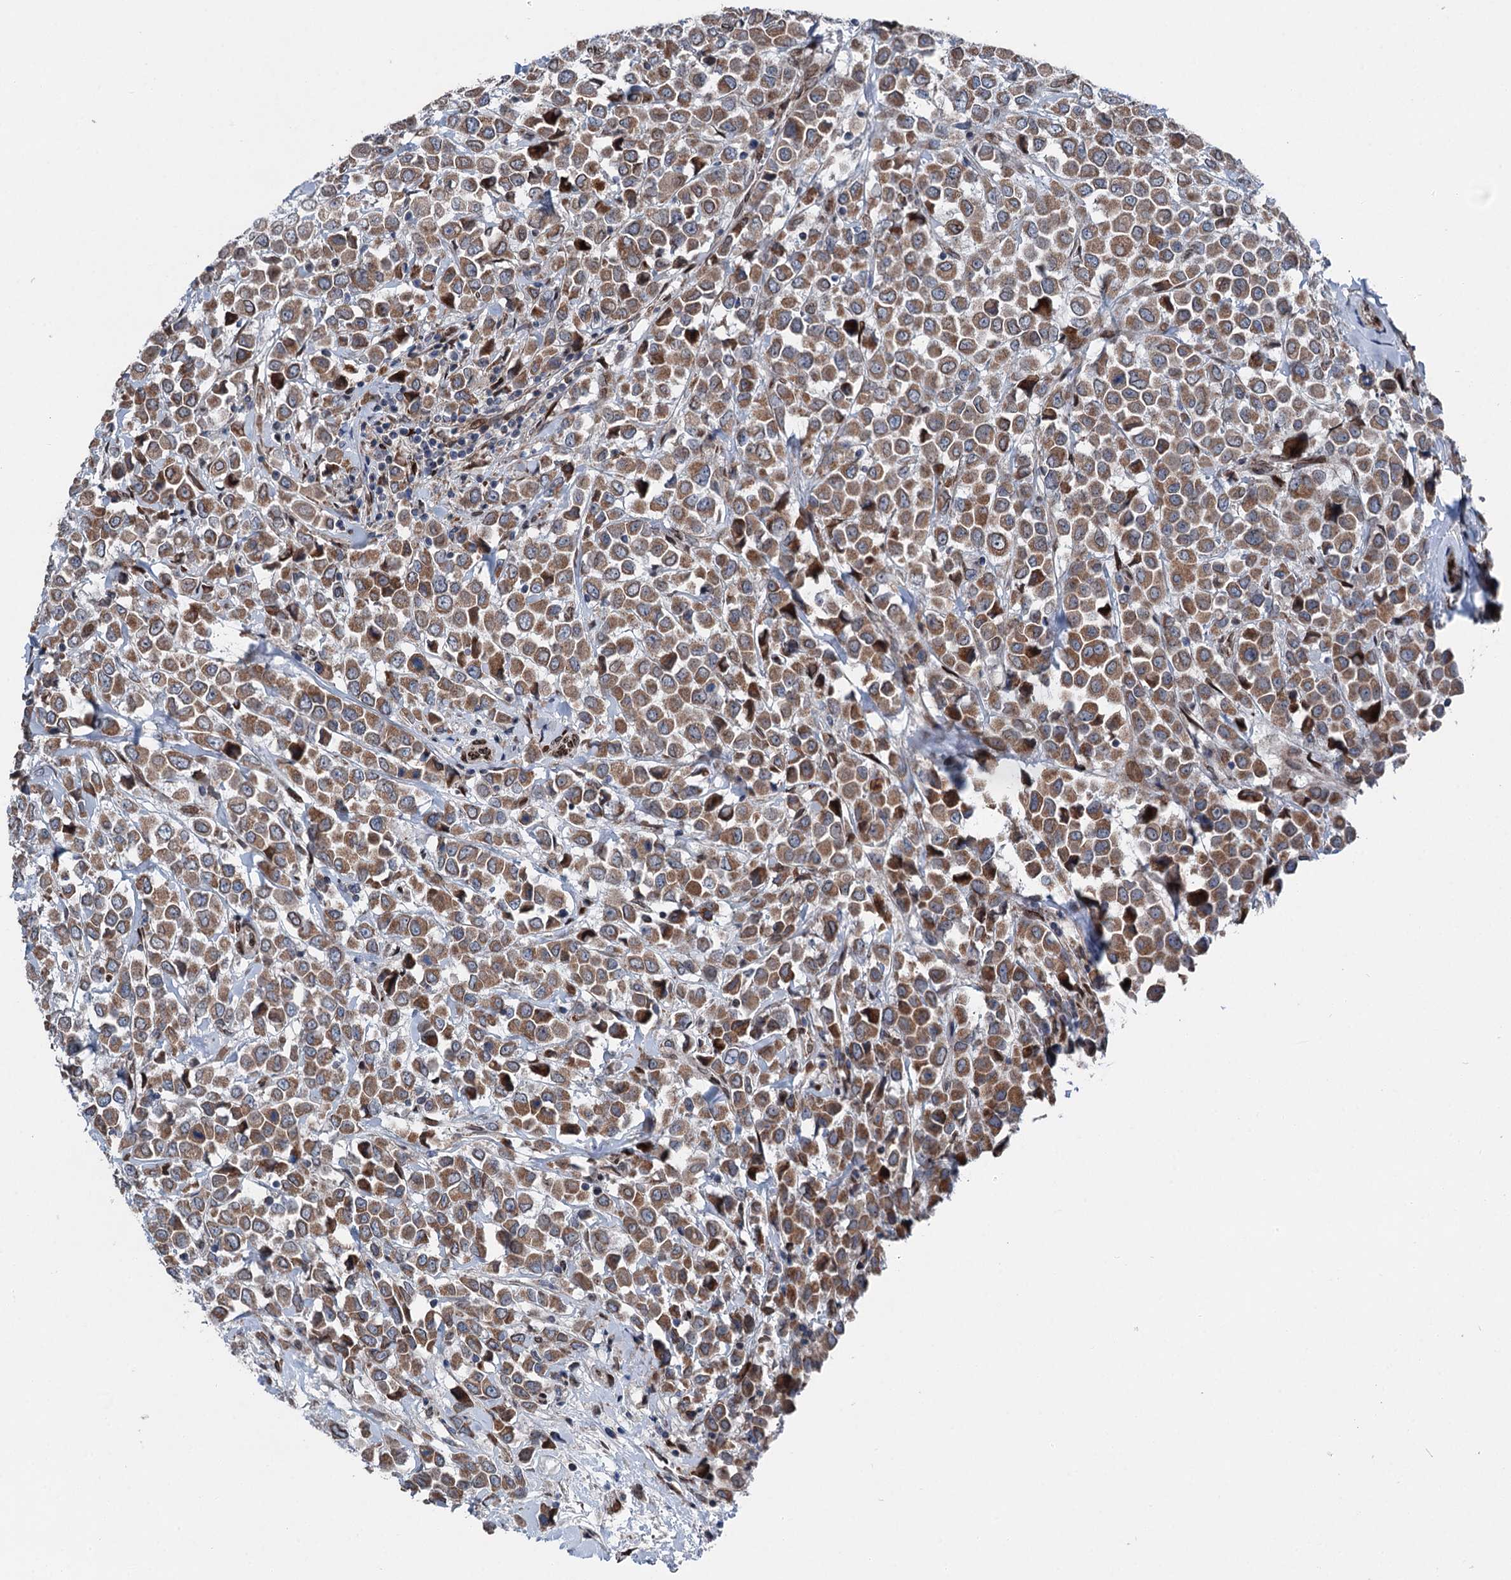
{"staining": {"intensity": "moderate", "quantity": ">75%", "location": "cytoplasmic/membranous"}, "tissue": "breast cancer", "cell_type": "Tumor cells", "image_type": "cancer", "snomed": [{"axis": "morphology", "description": "Duct carcinoma"}, {"axis": "topography", "description": "Breast"}], "caption": "Immunohistochemical staining of breast cancer exhibits moderate cytoplasmic/membranous protein staining in about >75% of tumor cells. Using DAB (3,3'-diaminobenzidine) (brown) and hematoxylin (blue) stains, captured at high magnification using brightfield microscopy.", "gene": "MRPL14", "patient": {"sex": "female", "age": 61}}